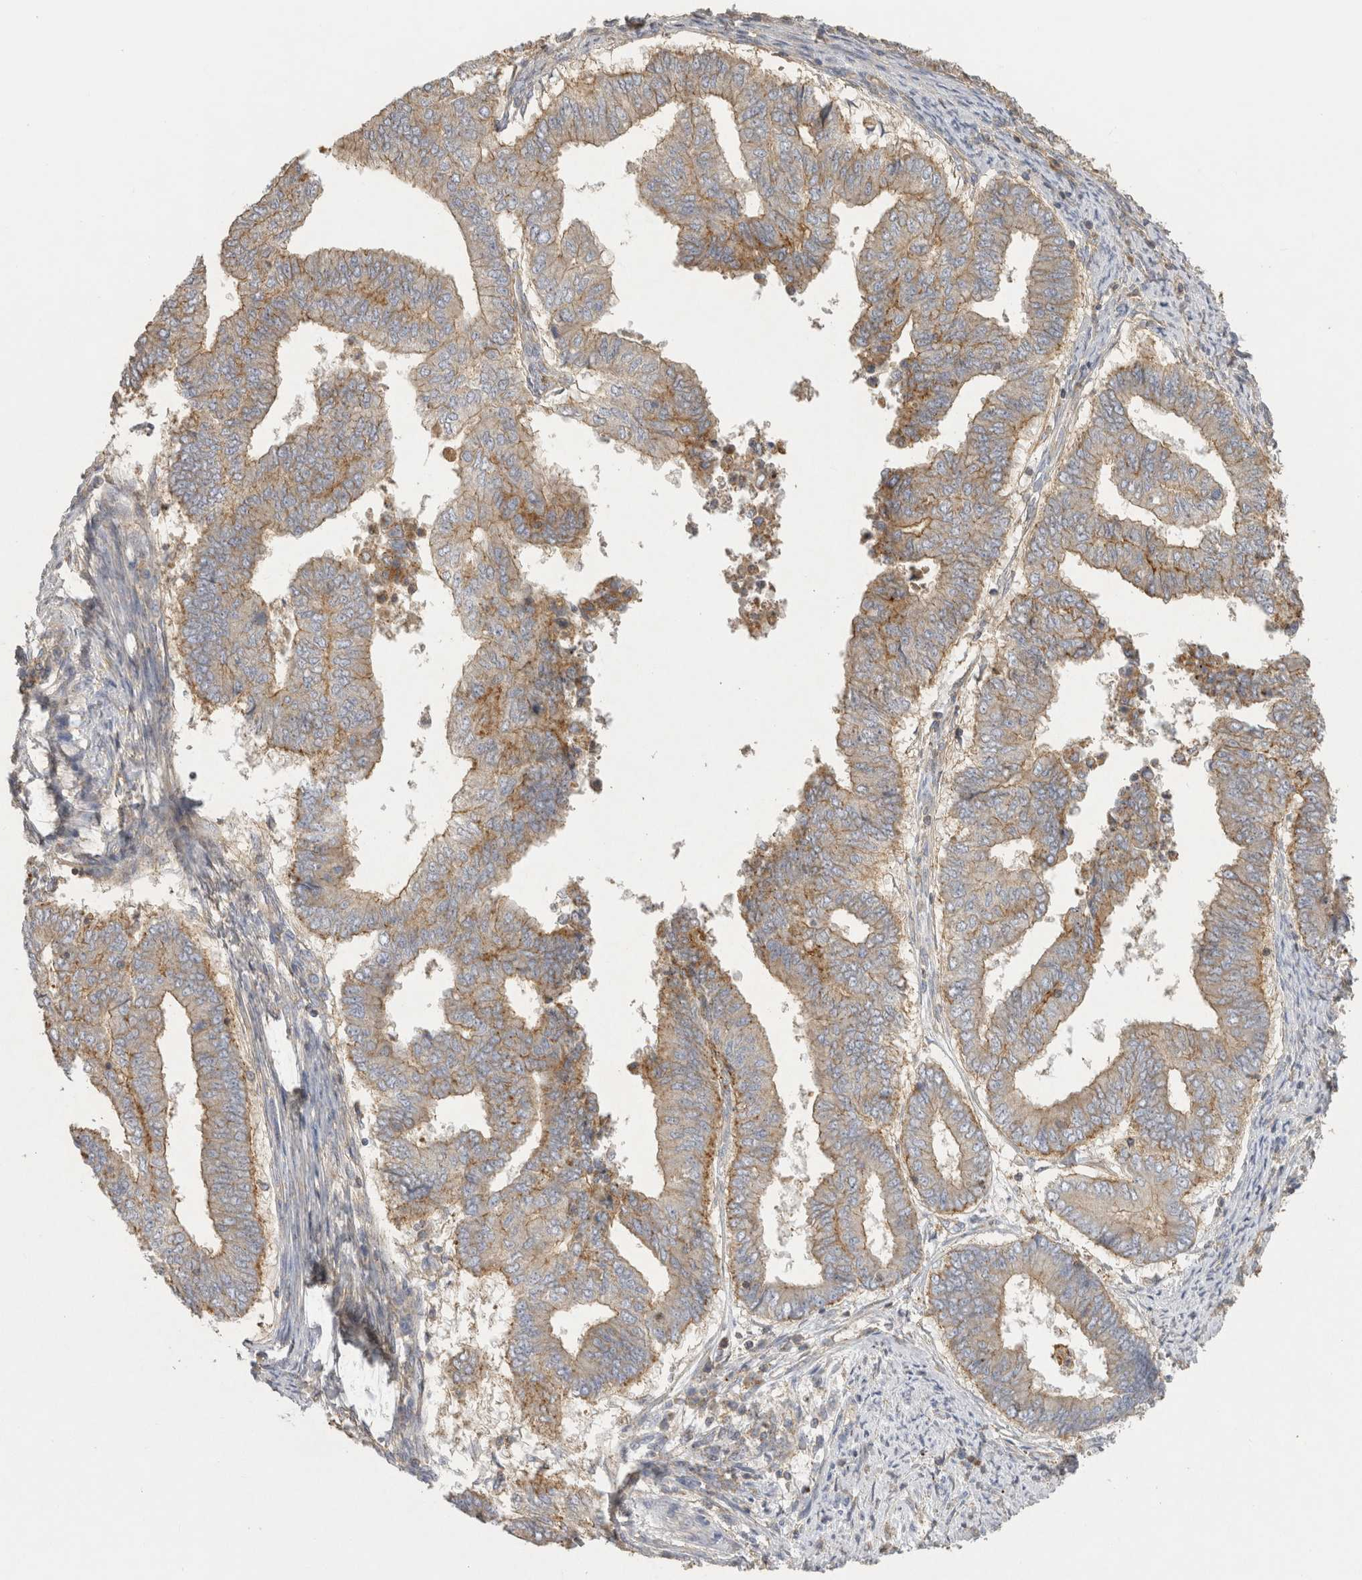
{"staining": {"intensity": "moderate", "quantity": "25%-75%", "location": "cytoplasmic/membranous"}, "tissue": "endometrial cancer", "cell_type": "Tumor cells", "image_type": "cancer", "snomed": [{"axis": "morphology", "description": "Polyp, NOS"}, {"axis": "morphology", "description": "Adenocarcinoma, NOS"}, {"axis": "morphology", "description": "Adenoma, NOS"}, {"axis": "topography", "description": "Endometrium"}], "caption": "IHC (DAB) staining of human endometrial polyp reveals moderate cytoplasmic/membranous protein positivity in about 25%-75% of tumor cells.", "gene": "CHMP6", "patient": {"sex": "female", "age": 79}}